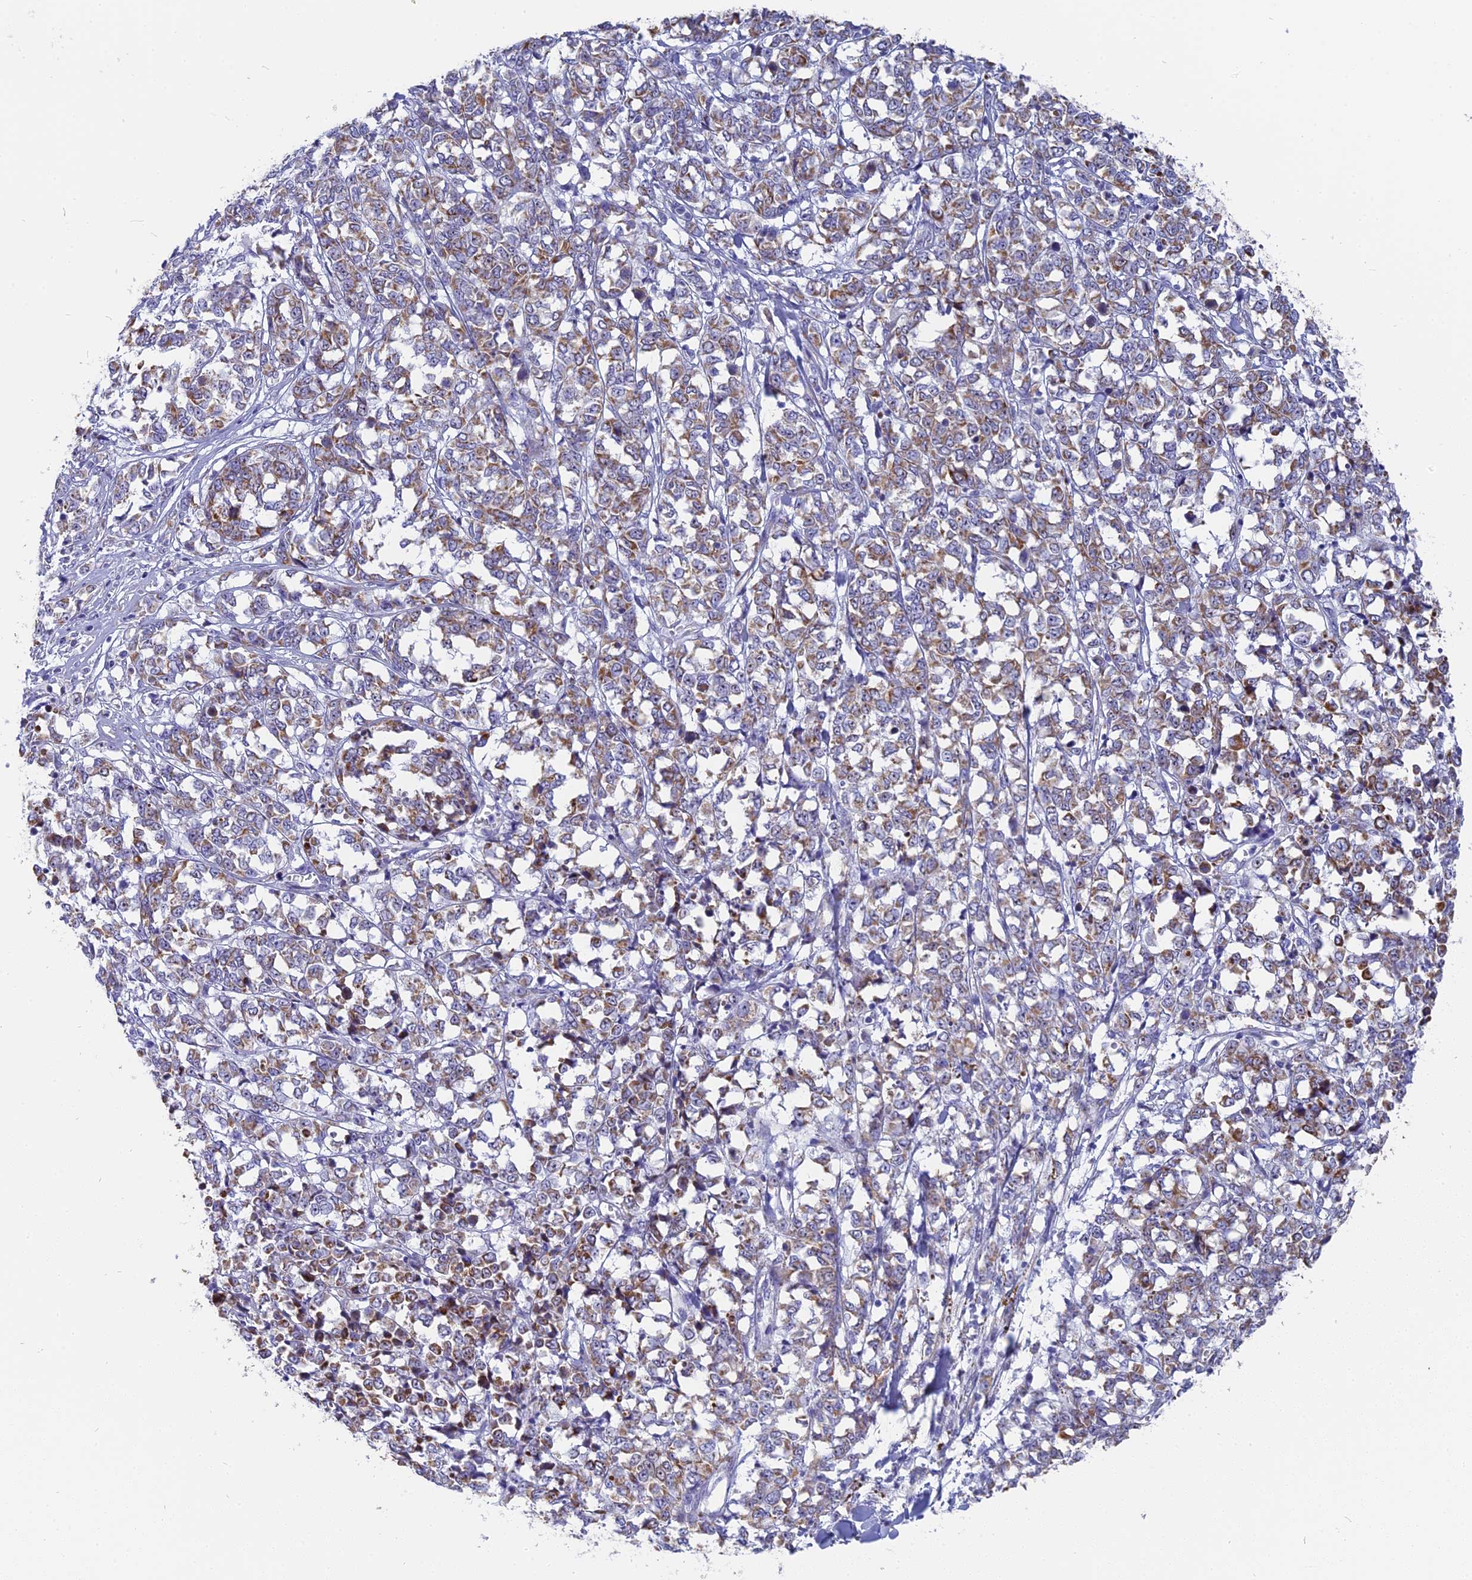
{"staining": {"intensity": "moderate", "quantity": ">75%", "location": "cytoplasmic/membranous"}, "tissue": "melanoma", "cell_type": "Tumor cells", "image_type": "cancer", "snomed": [{"axis": "morphology", "description": "Malignant melanoma, NOS"}, {"axis": "topography", "description": "Skin"}], "caption": "An image of human melanoma stained for a protein demonstrates moderate cytoplasmic/membranous brown staining in tumor cells.", "gene": "DTWD1", "patient": {"sex": "female", "age": 72}}